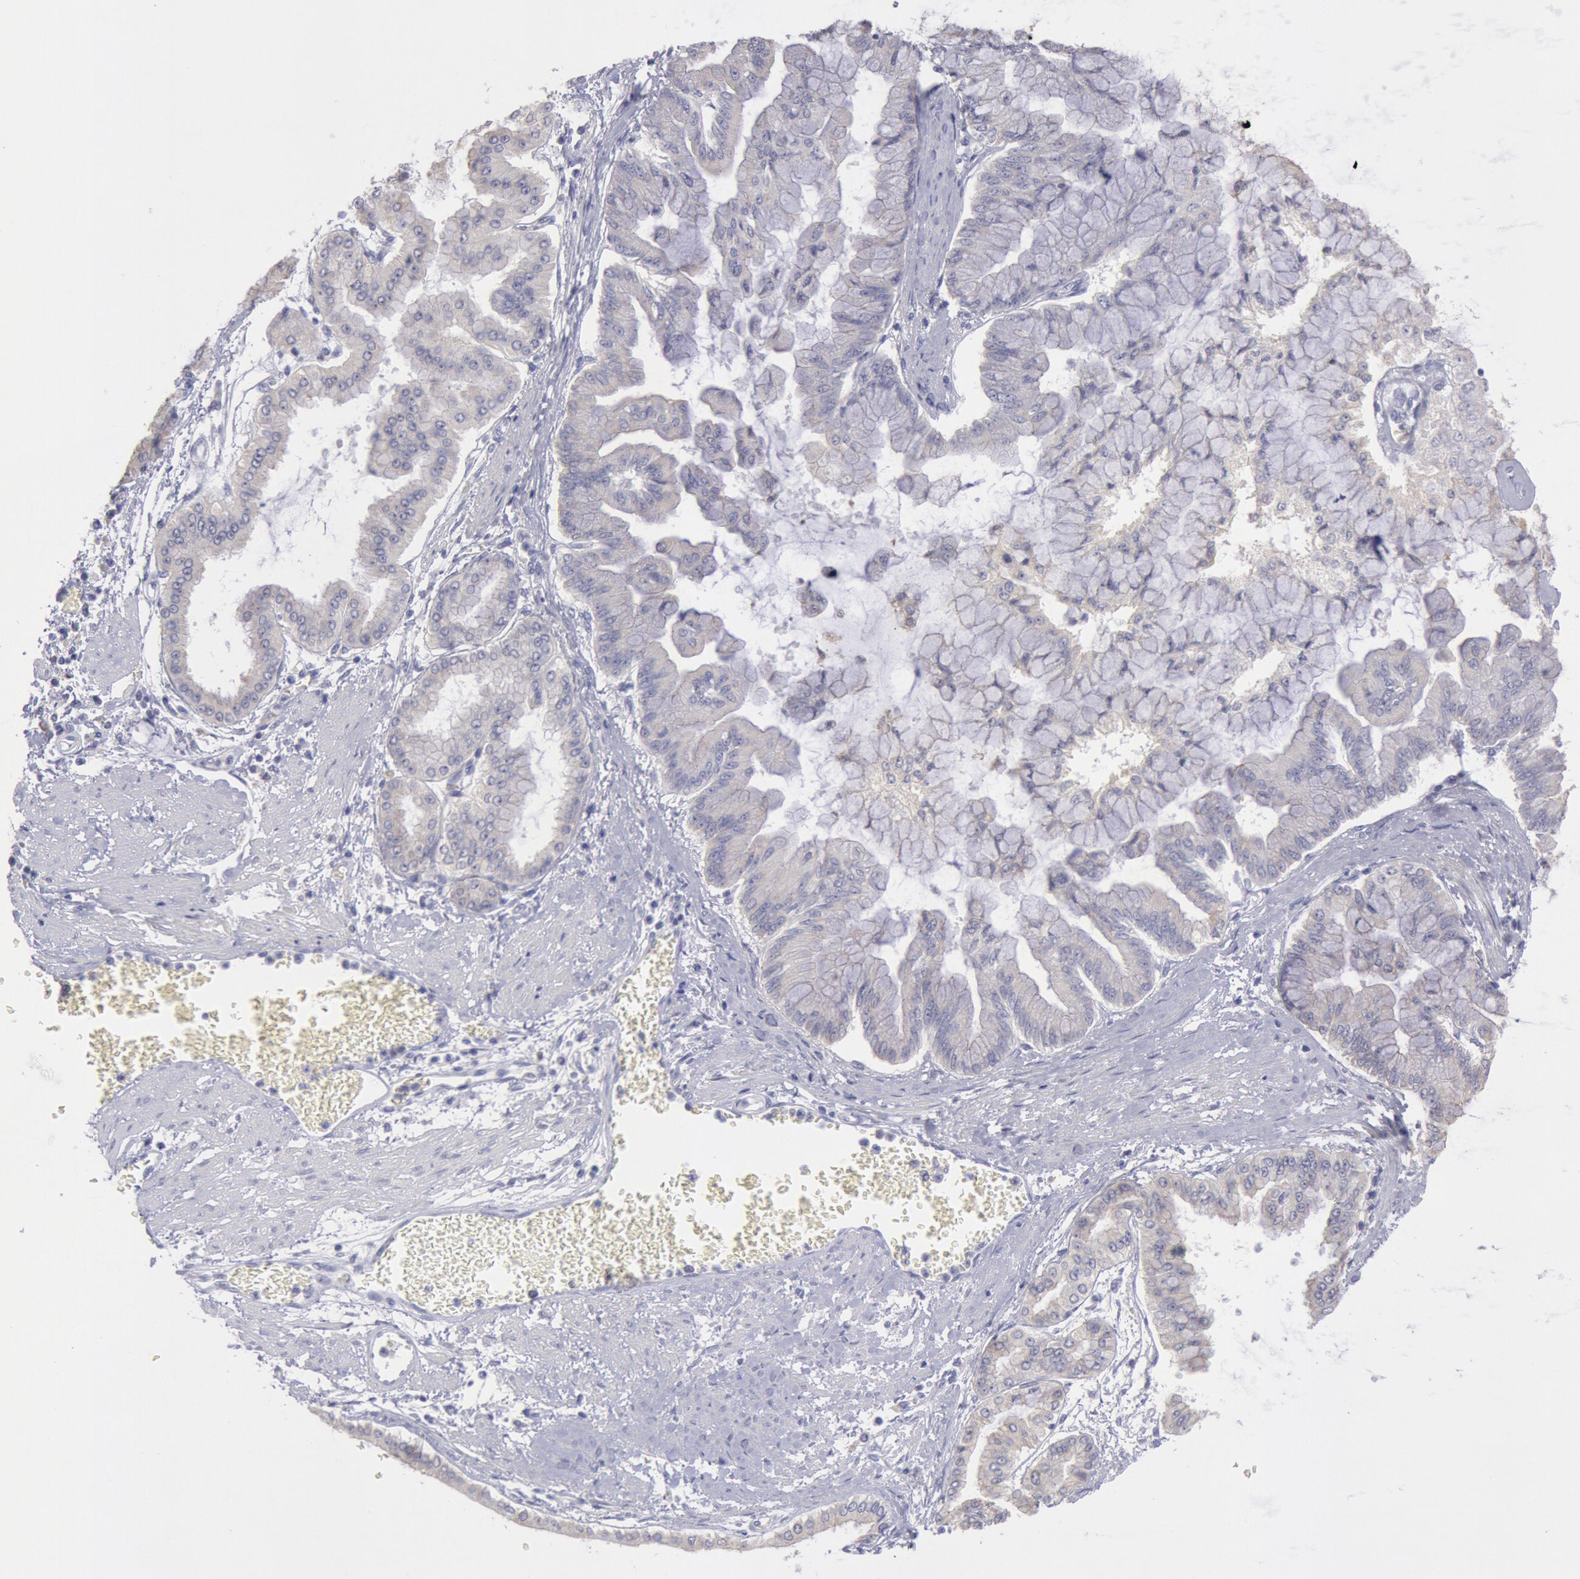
{"staining": {"intensity": "negative", "quantity": "none", "location": "none"}, "tissue": "liver cancer", "cell_type": "Tumor cells", "image_type": "cancer", "snomed": [{"axis": "morphology", "description": "Cholangiocarcinoma"}, {"axis": "topography", "description": "Liver"}], "caption": "Immunohistochemistry of liver cancer (cholangiocarcinoma) reveals no positivity in tumor cells. Brightfield microscopy of immunohistochemistry stained with DAB (brown) and hematoxylin (blue), captured at high magnification.", "gene": "MYH7", "patient": {"sex": "female", "age": 79}}